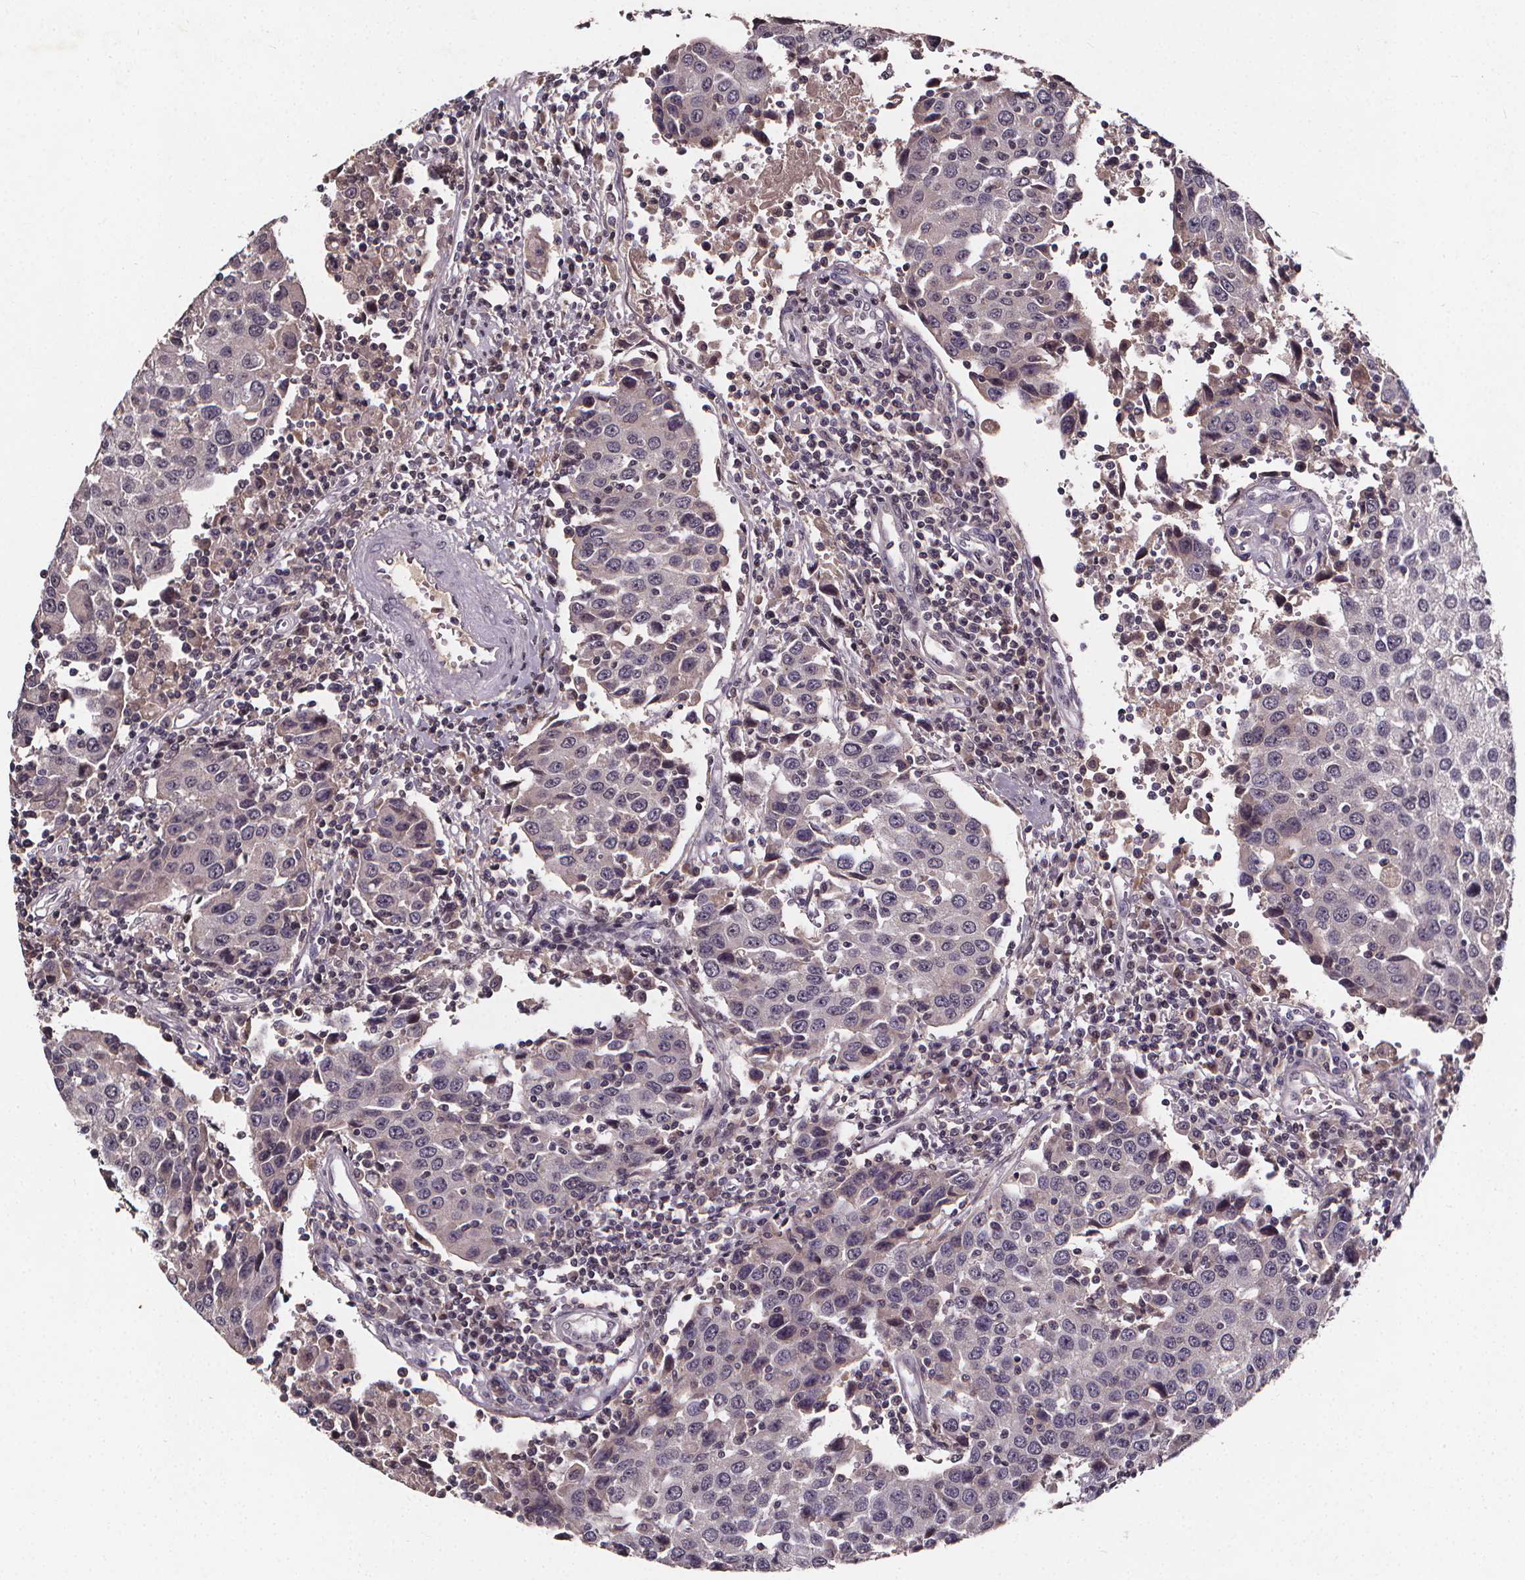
{"staining": {"intensity": "negative", "quantity": "none", "location": "none"}, "tissue": "urothelial cancer", "cell_type": "Tumor cells", "image_type": "cancer", "snomed": [{"axis": "morphology", "description": "Urothelial carcinoma, High grade"}, {"axis": "topography", "description": "Urinary bladder"}], "caption": "There is no significant expression in tumor cells of urothelial cancer.", "gene": "SPAG8", "patient": {"sex": "female", "age": 85}}